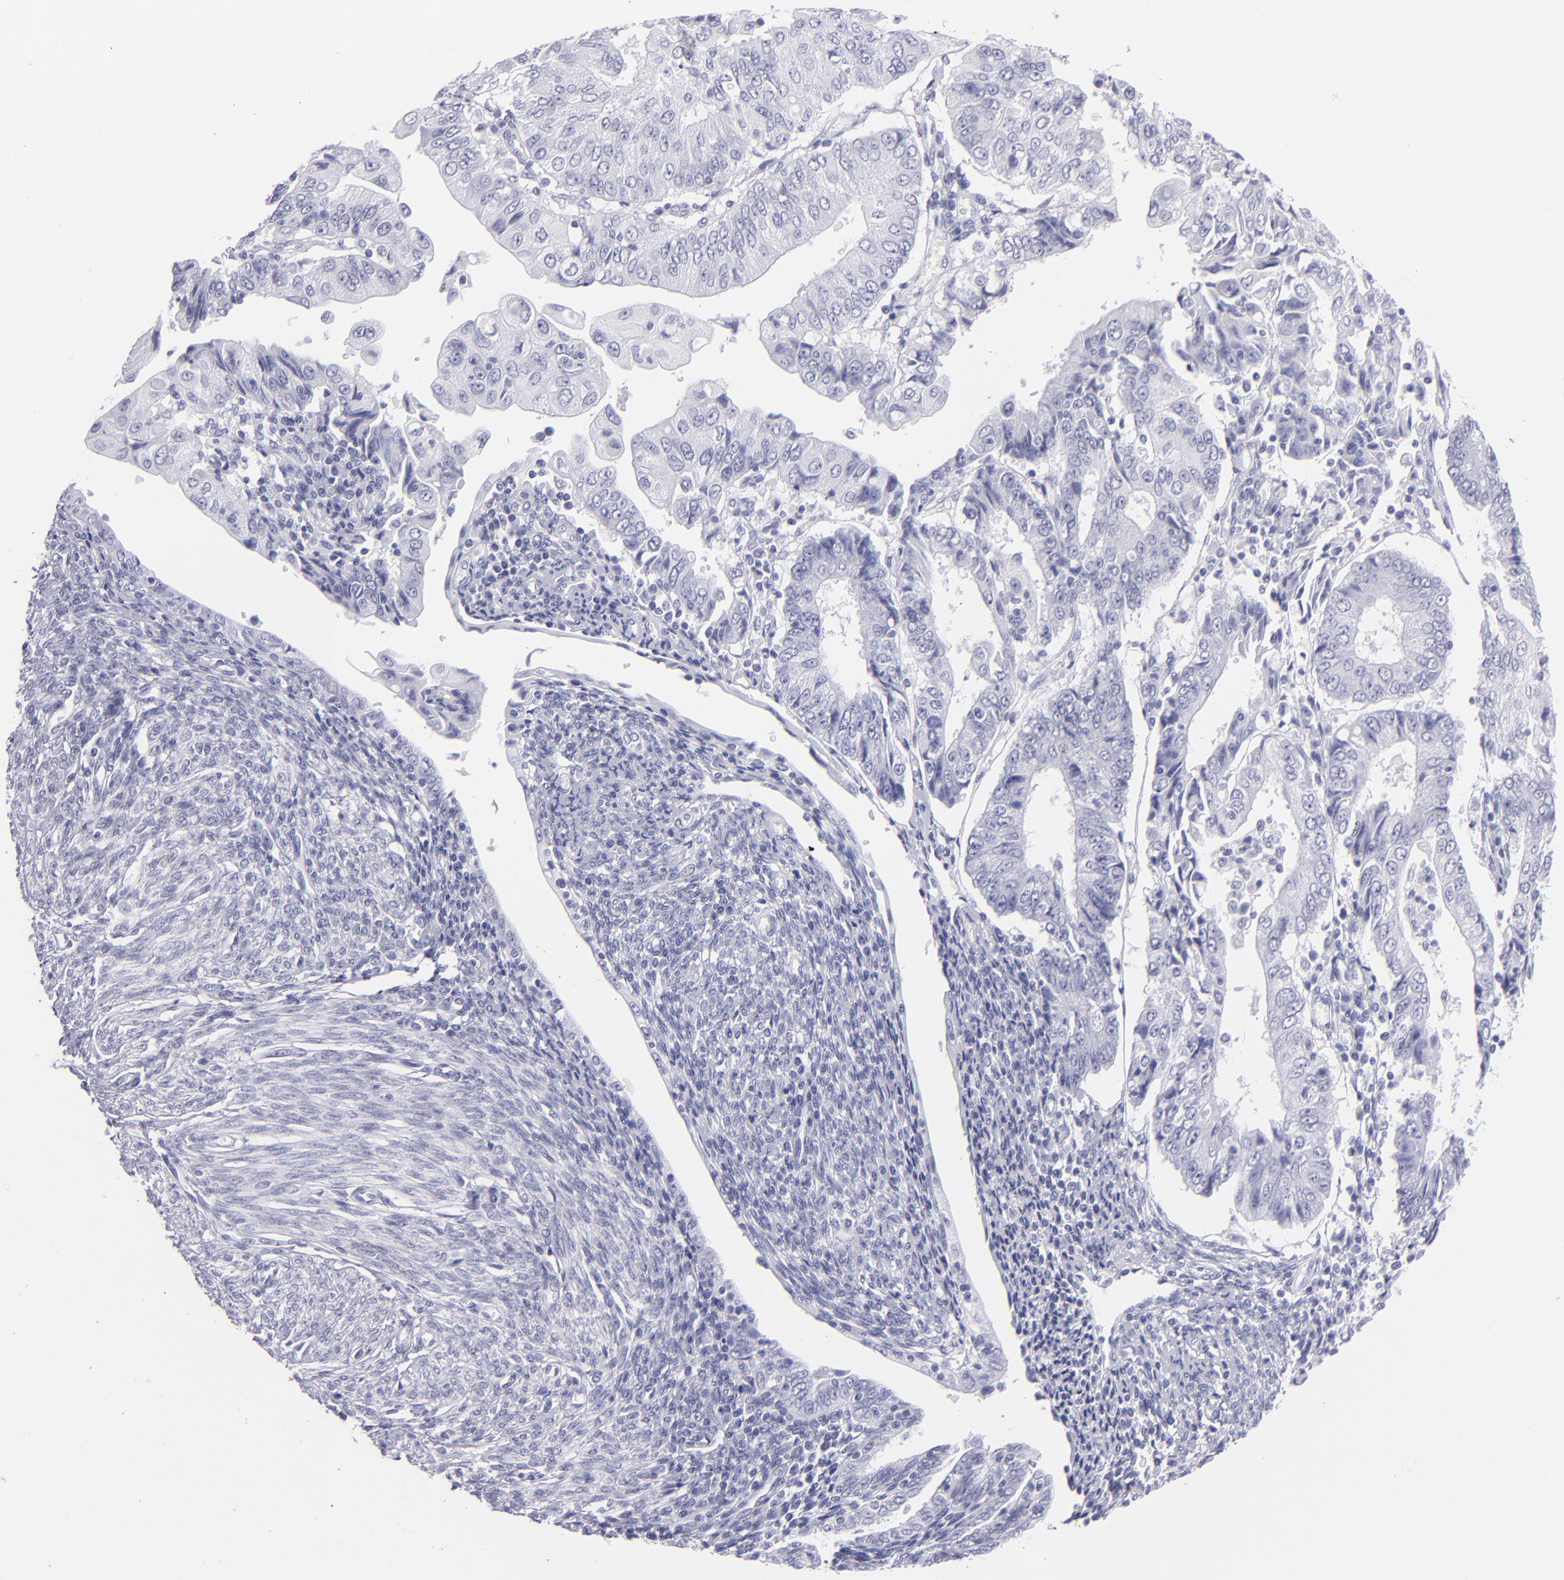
{"staining": {"intensity": "negative", "quantity": "none", "location": "none"}, "tissue": "endometrial cancer", "cell_type": "Tumor cells", "image_type": "cancer", "snomed": [{"axis": "morphology", "description": "Adenocarcinoma, NOS"}, {"axis": "topography", "description": "Endometrium"}], "caption": "IHC image of neoplastic tissue: human endometrial cancer stained with DAB exhibits no significant protein expression in tumor cells.", "gene": "PRPH", "patient": {"sex": "female", "age": 75}}